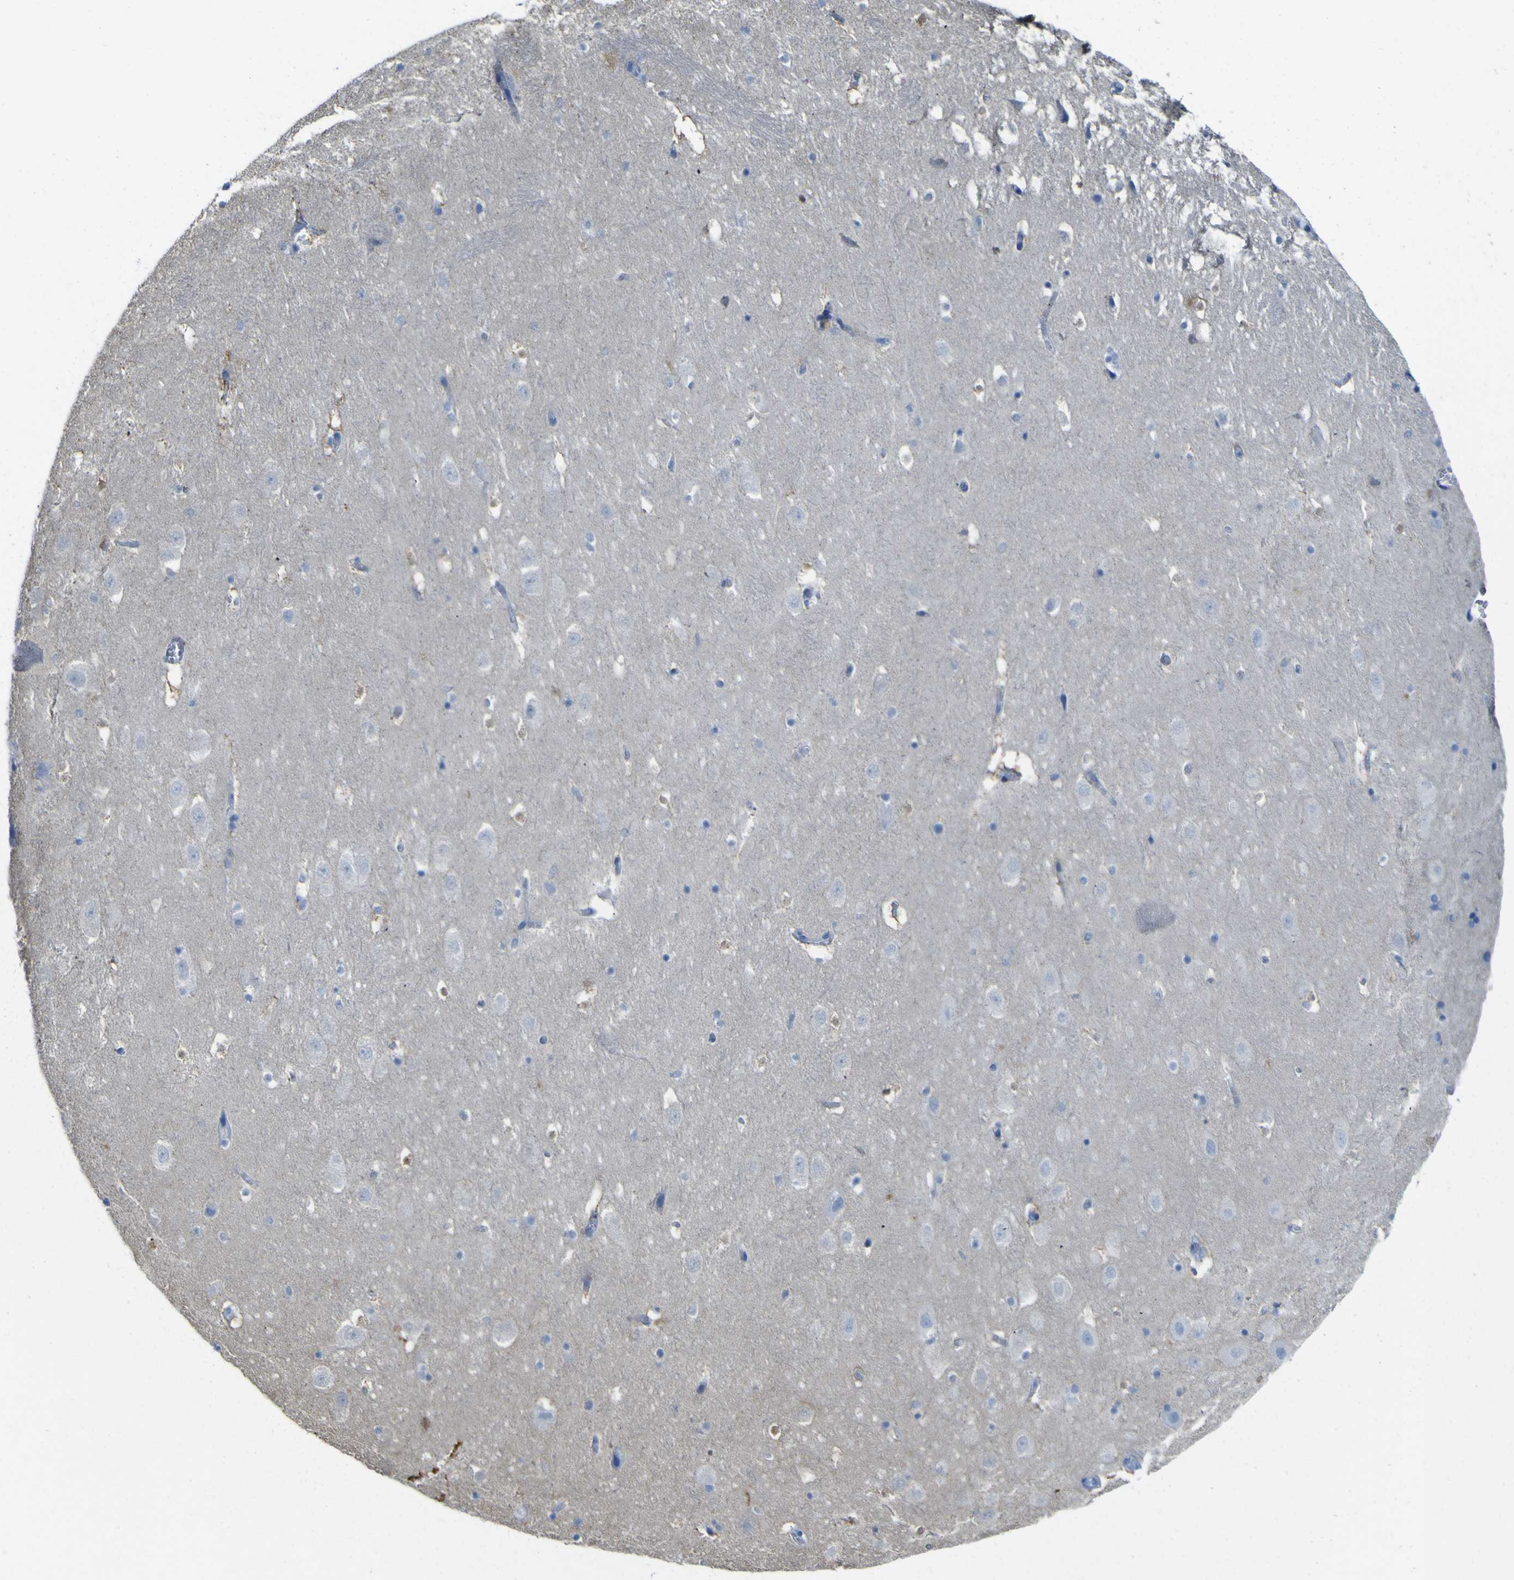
{"staining": {"intensity": "moderate", "quantity": "<25%", "location": "cytoplasmic/membranous"}, "tissue": "hippocampus", "cell_type": "Glial cells", "image_type": "normal", "snomed": [{"axis": "morphology", "description": "Normal tissue, NOS"}, {"axis": "topography", "description": "Hippocampus"}], "caption": "Hippocampus stained for a protein (brown) shows moderate cytoplasmic/membranous positive positivity in approximately <25% of glial cells.", "gene": "ABHD3", "patient": {"sex": "male", "age": 45}}